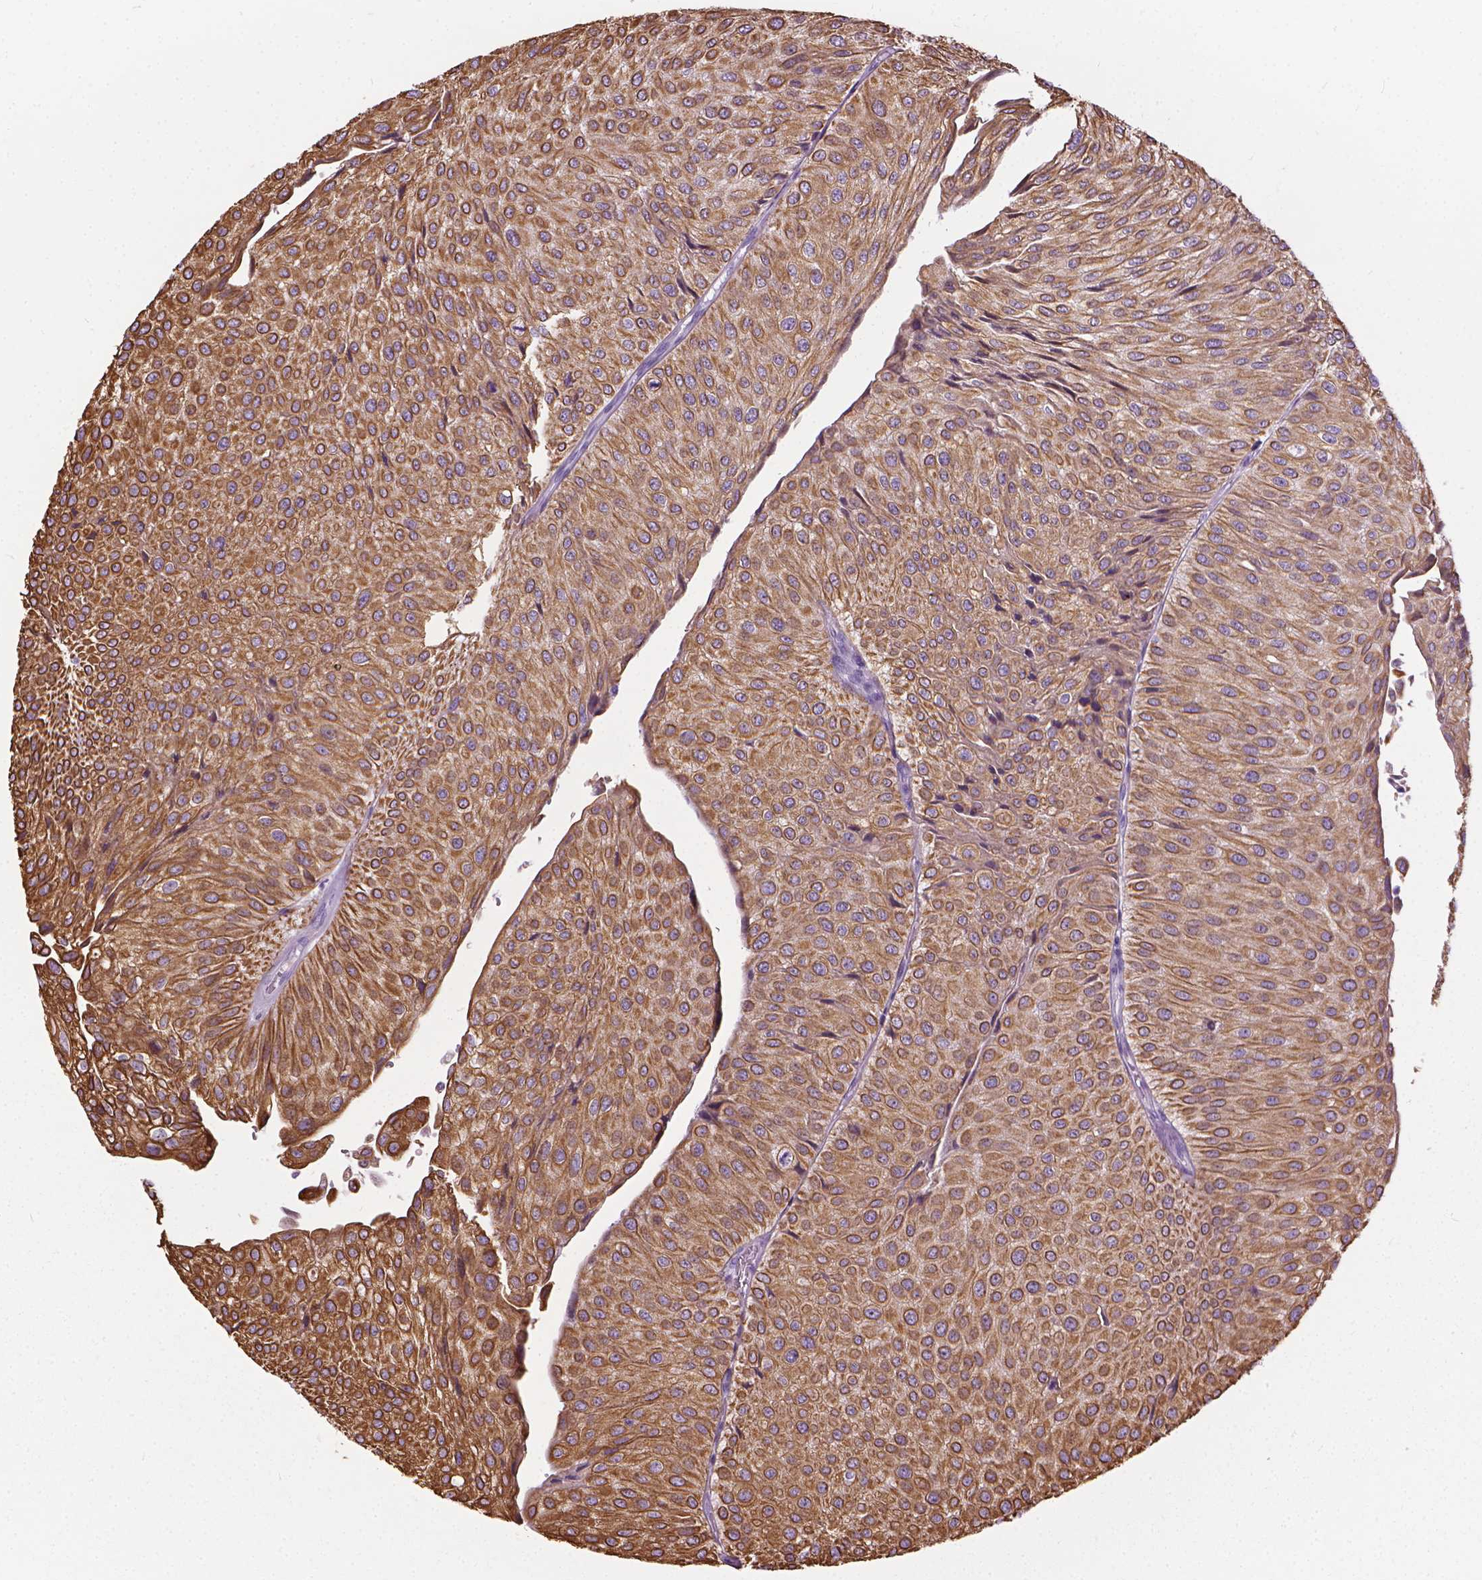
{"staining": {"intensity": "moderate", "quantity": ">75%", "location": "cytoplasmic/membranous"}, "tissue": "urothelial cancer", "cell_type": "Tumor cells", "image_type": "cancer", "snomed": [{"axis": "morphology", "description": "Urothelial carcinoma, NOS"}, {"axis": "topography", "description": "Urinary bladder"}], "caption": "An image of human transitional cell carcinoma stained for a protein exhibits moderate cytoplasmic/membranous brown staining in tumor cells. (IHC, brightfield microscopy, high magnification).", "gene": "HTR2B", "patient": {"sex": "male", "age": 67}}